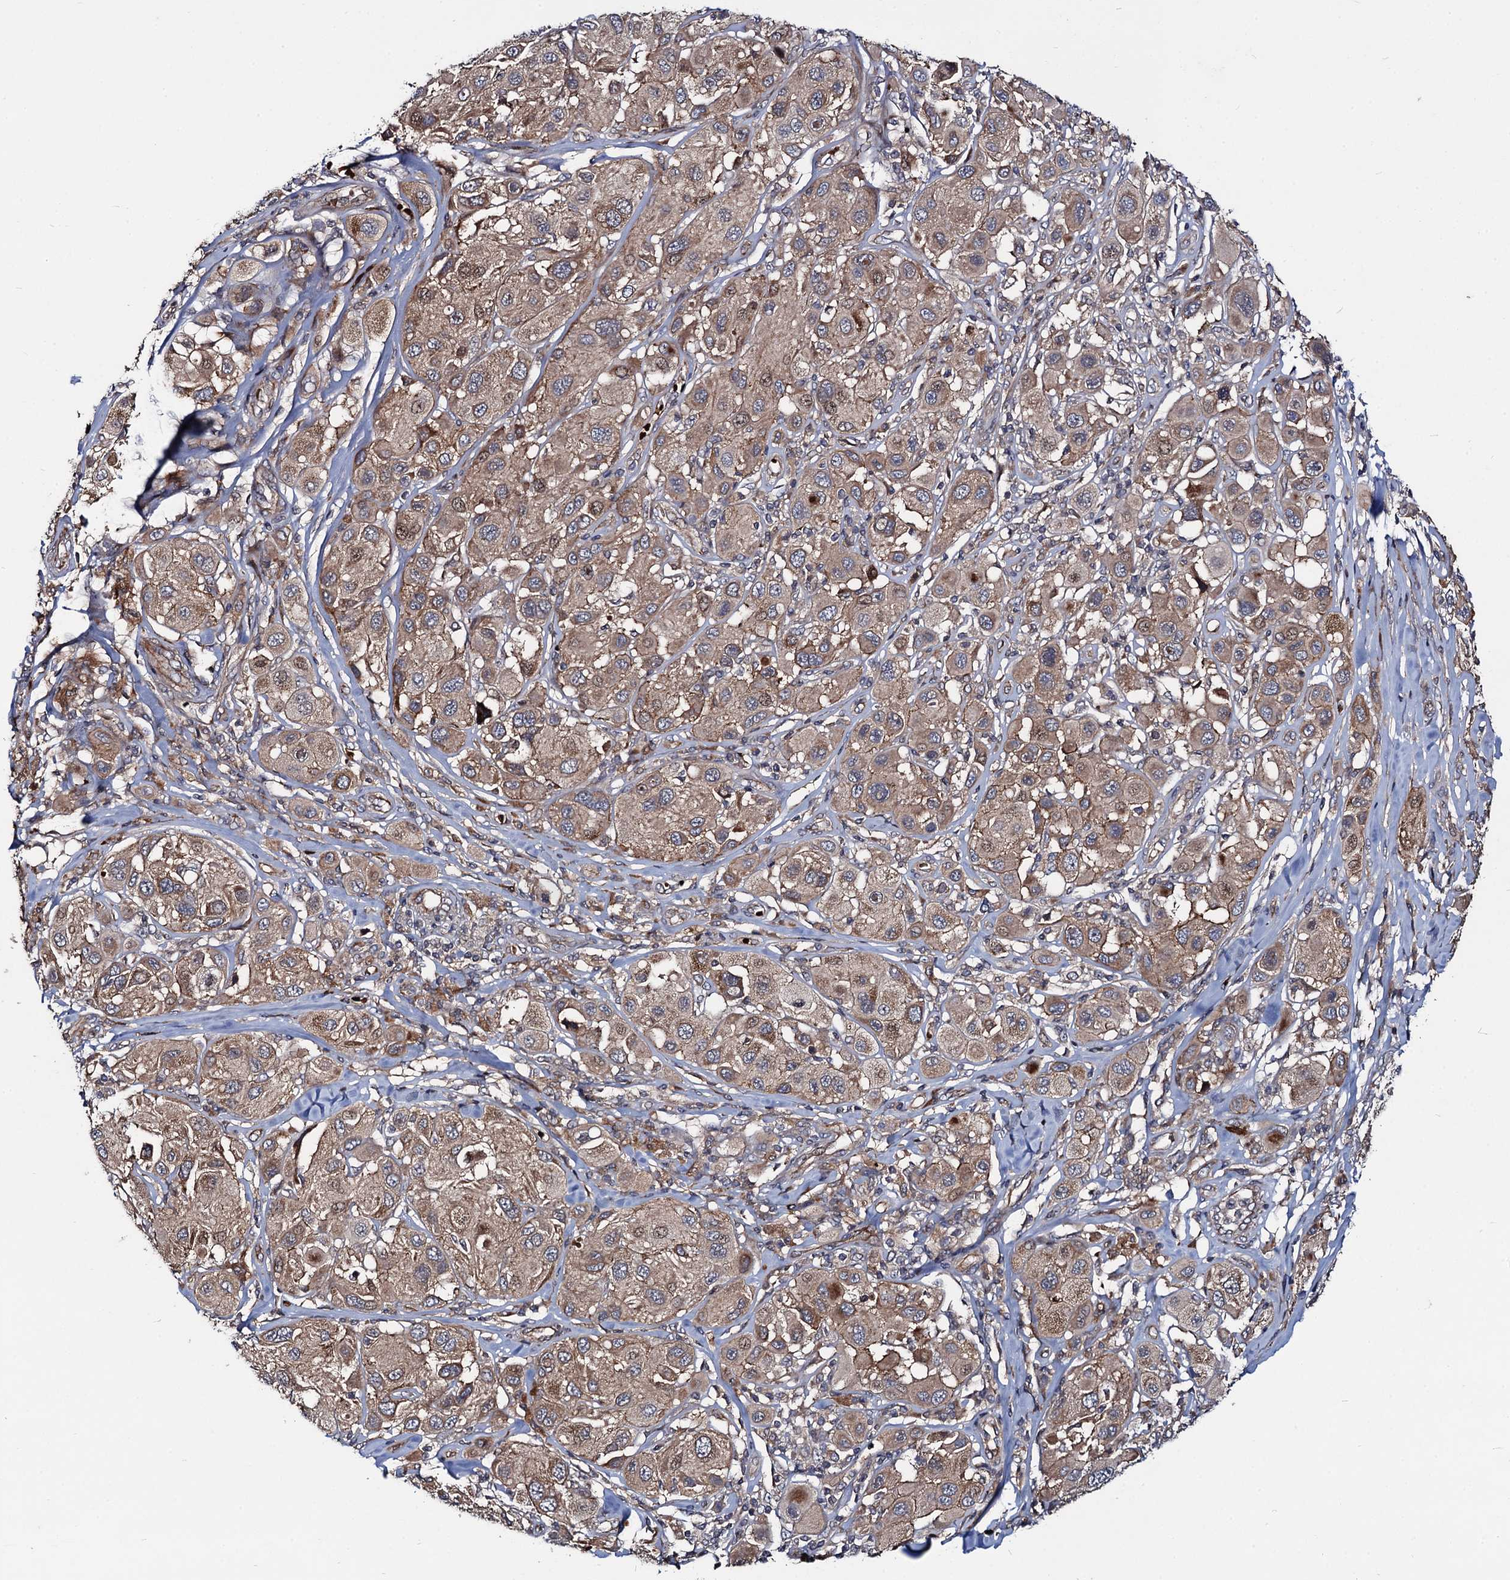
{"staining": {"intensity": "weak", "quantity": ">75%", "location": "cytoplasmic/membranous"}, "tissue": "melanoma", "cell_type": "Tumor cells", "image_type": "cancer", "snomed": [{"axis": "morphology", "description": "Malignant melanoma, Metastatic site"}, {"axis": "topography", "description": "Skin"}], "caption": "This is a micrograph of IHC staining of melanoma, which shows weak positivity in the cytoplasmic/membranous of tumor cells.", "gene": "KXD1", "patient": {"sex": "male", "age": 41}}